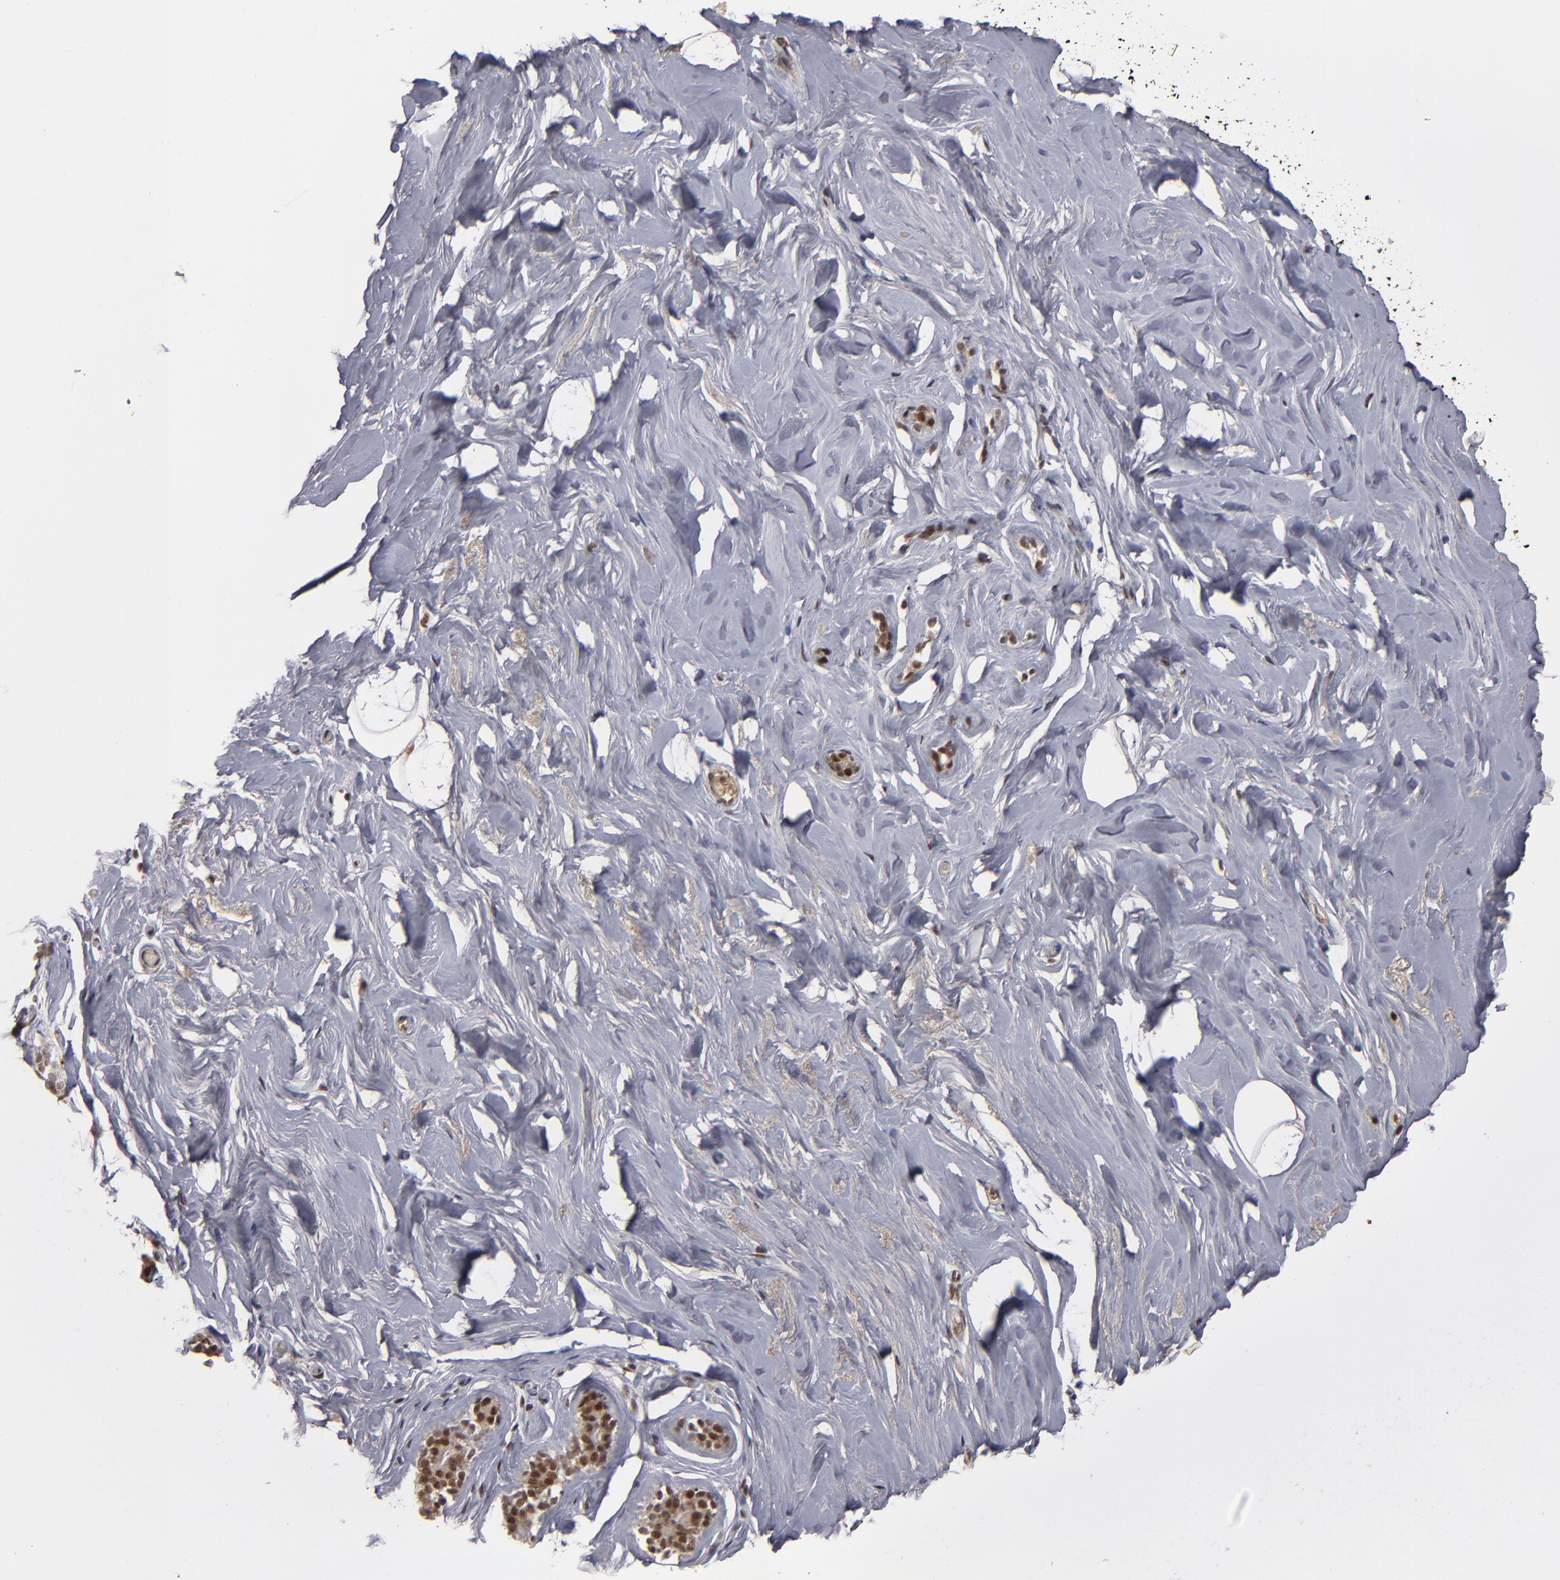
{"staining": {"intensity": "moderate", "quantity": ">75%", "location": "nuclear"}, "tissue": "breast", "cell_type": "Adipocytes", "image_type": "normal", "snomed": [{"axis": "morphology", "description": "Normal tissue, NOS"}, {"axis": "topography", "description": "Breast"}], "caption": "The histopathology image shows staining of normal breast, revealing moderate nuclear protein positivity (brown color) within adipocytes.", "gene": "ZNF234", "patient": {"sex": "female", "age": 75}}